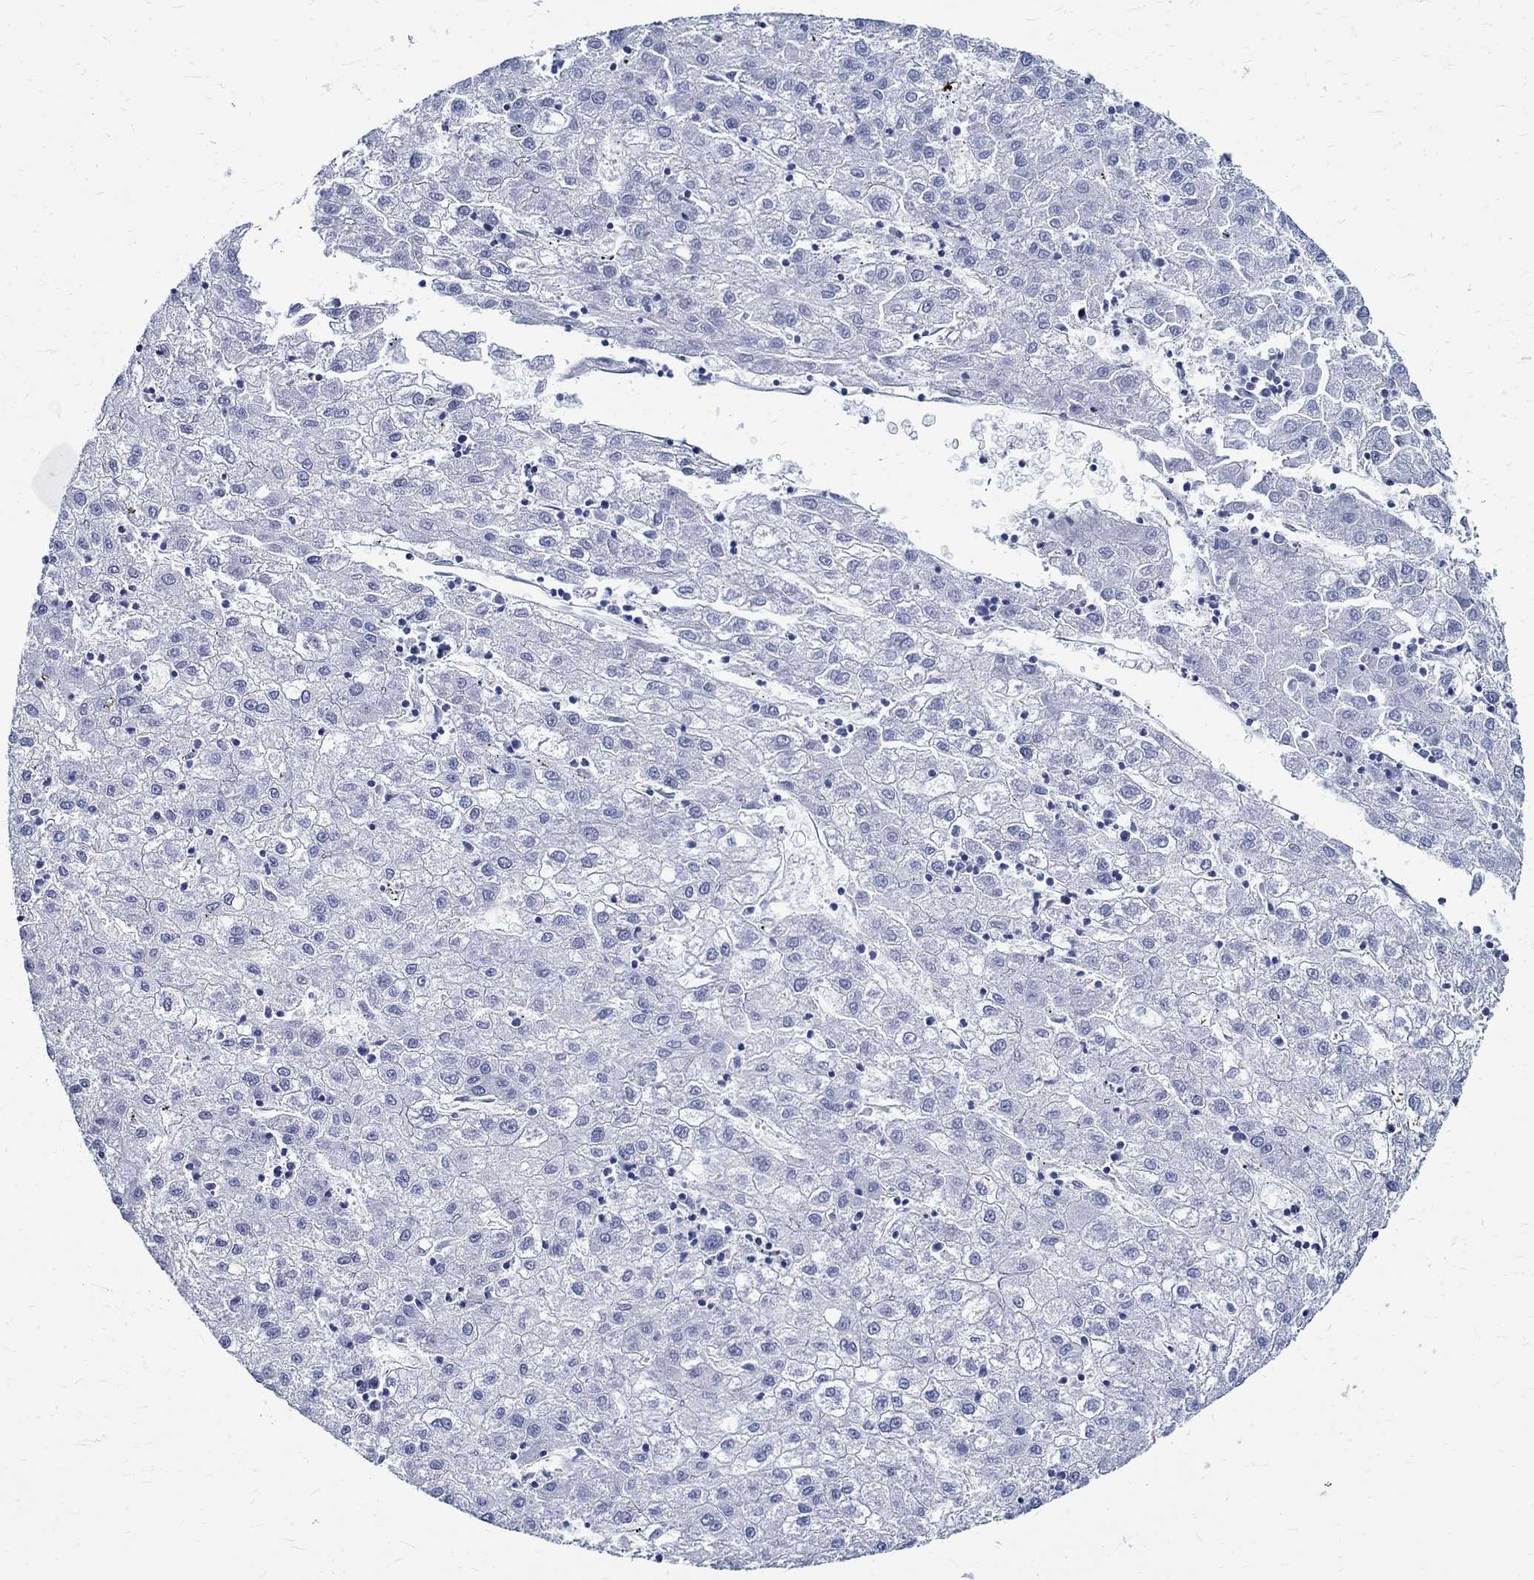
{"staining": {"intensity": "negative", "quantity": "none", "location": "none"}, "tissue": "liver cancer", "cell_type": "Tumor cells", "image_type": "cancer", "snomed": [{"axis": "morphology", "description": "Carcinoma, Hepatocellular, NOS"}, {"axis": "topography", "description": "Liver"}], "caption": "A high-resolution image shows IHC staining of liver hepatocellular carcinoma, which exhibits no significant positivity in tumor cells.", "gene": "BSPRY", "patient": {"sex": "male", "age": 72}}